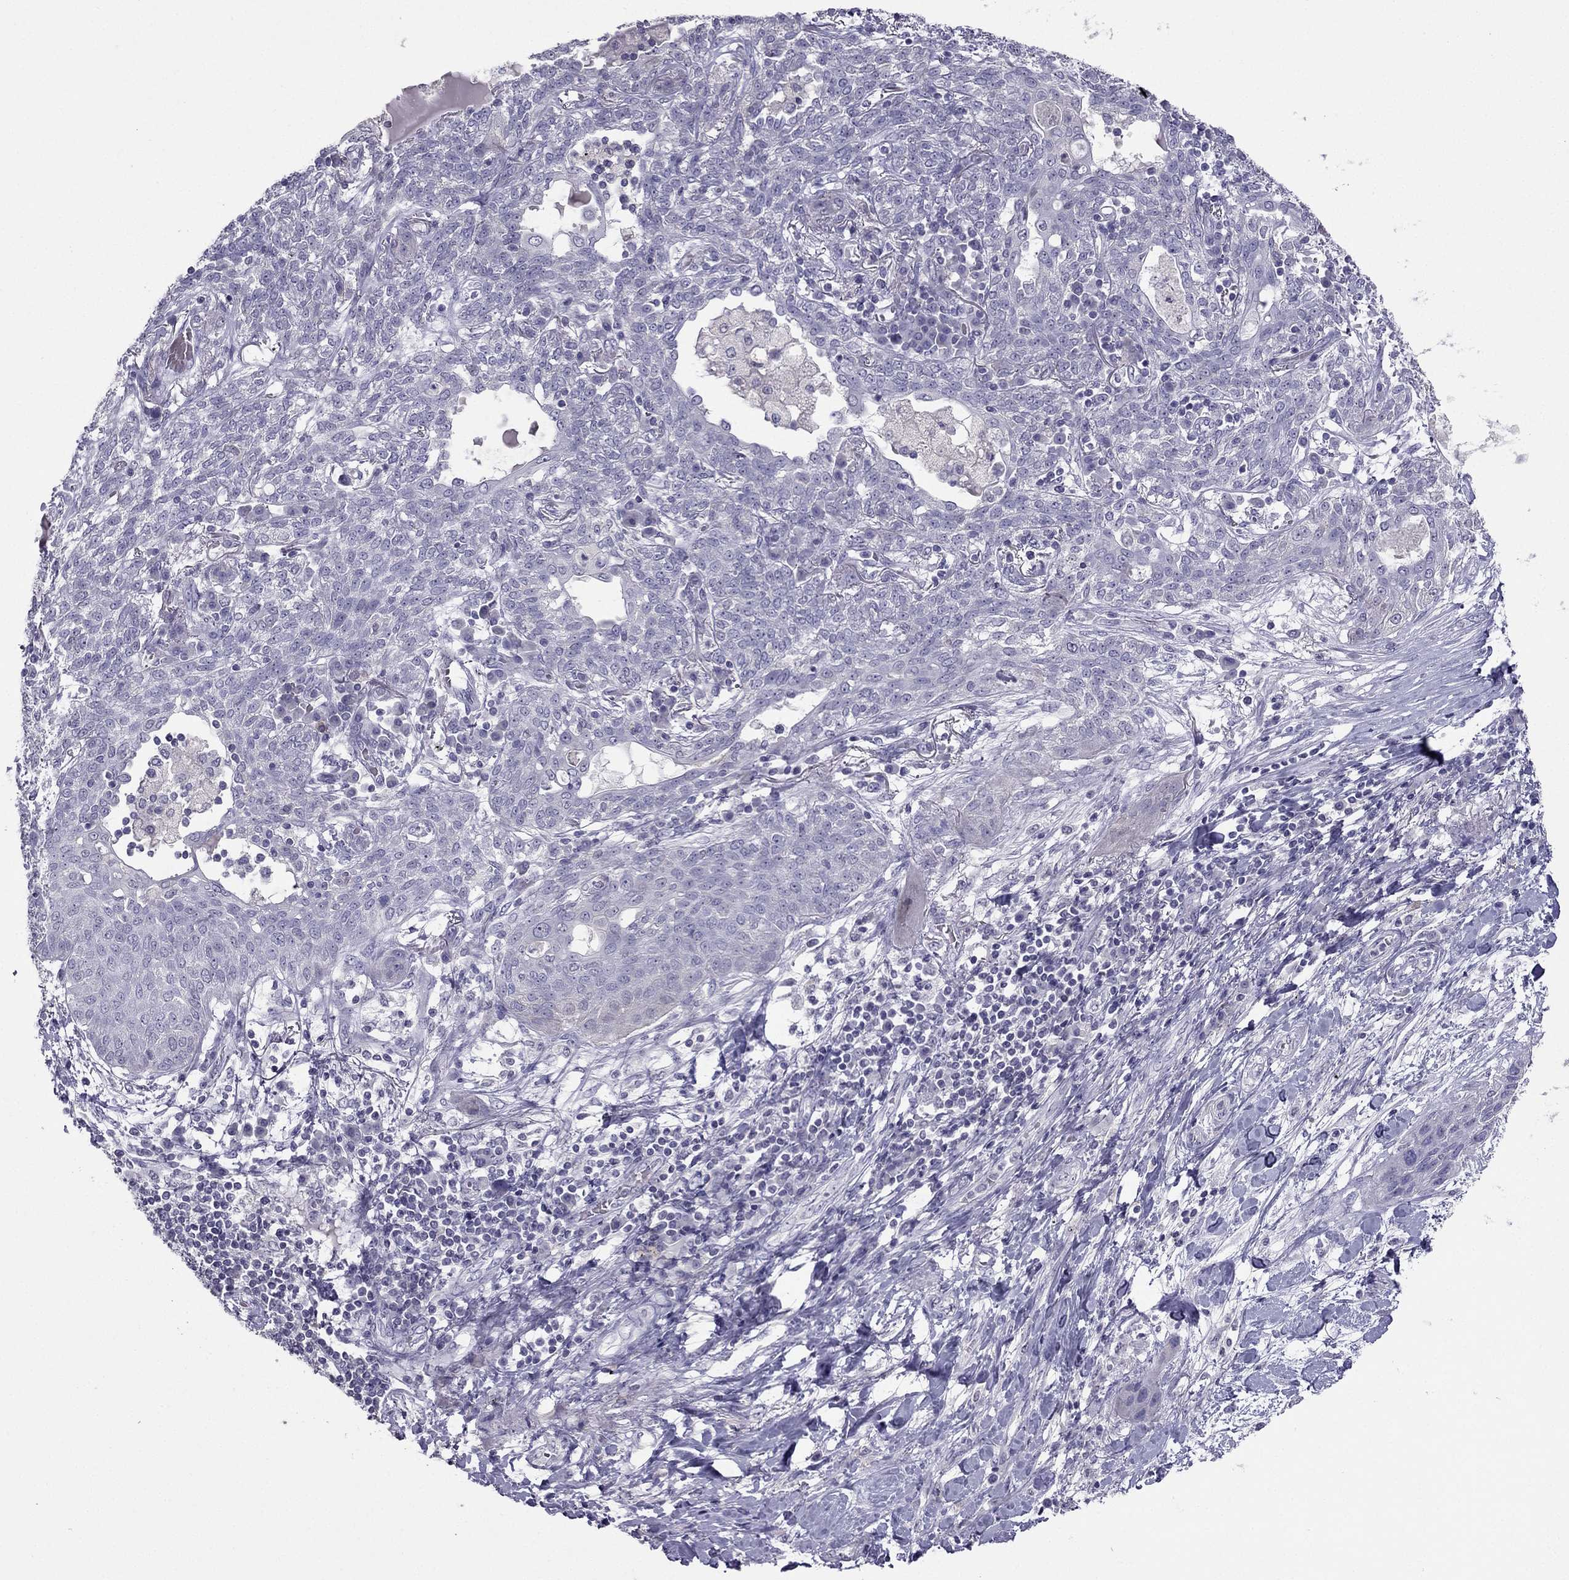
{"staining": {"intensity": "negative", "quantity": "none", "location": "none"}, "tissue": "lung cancer", "cell_type": "Tumor cells", "image_type": "cancer", "snomed": [{"axis": "morphology", "description": "Squamous cell carcinoma, NOS"}, {"axis": "topography", "description": "Lung"}], "caption": "Human lung cancer (squamous cell carcinoma) stained for a protein using immunohistochemistry (IHC) demonstrates no staining in tumor cells.", "gene": "RGS8", "patient": {"sex": "female", "age": 70}}